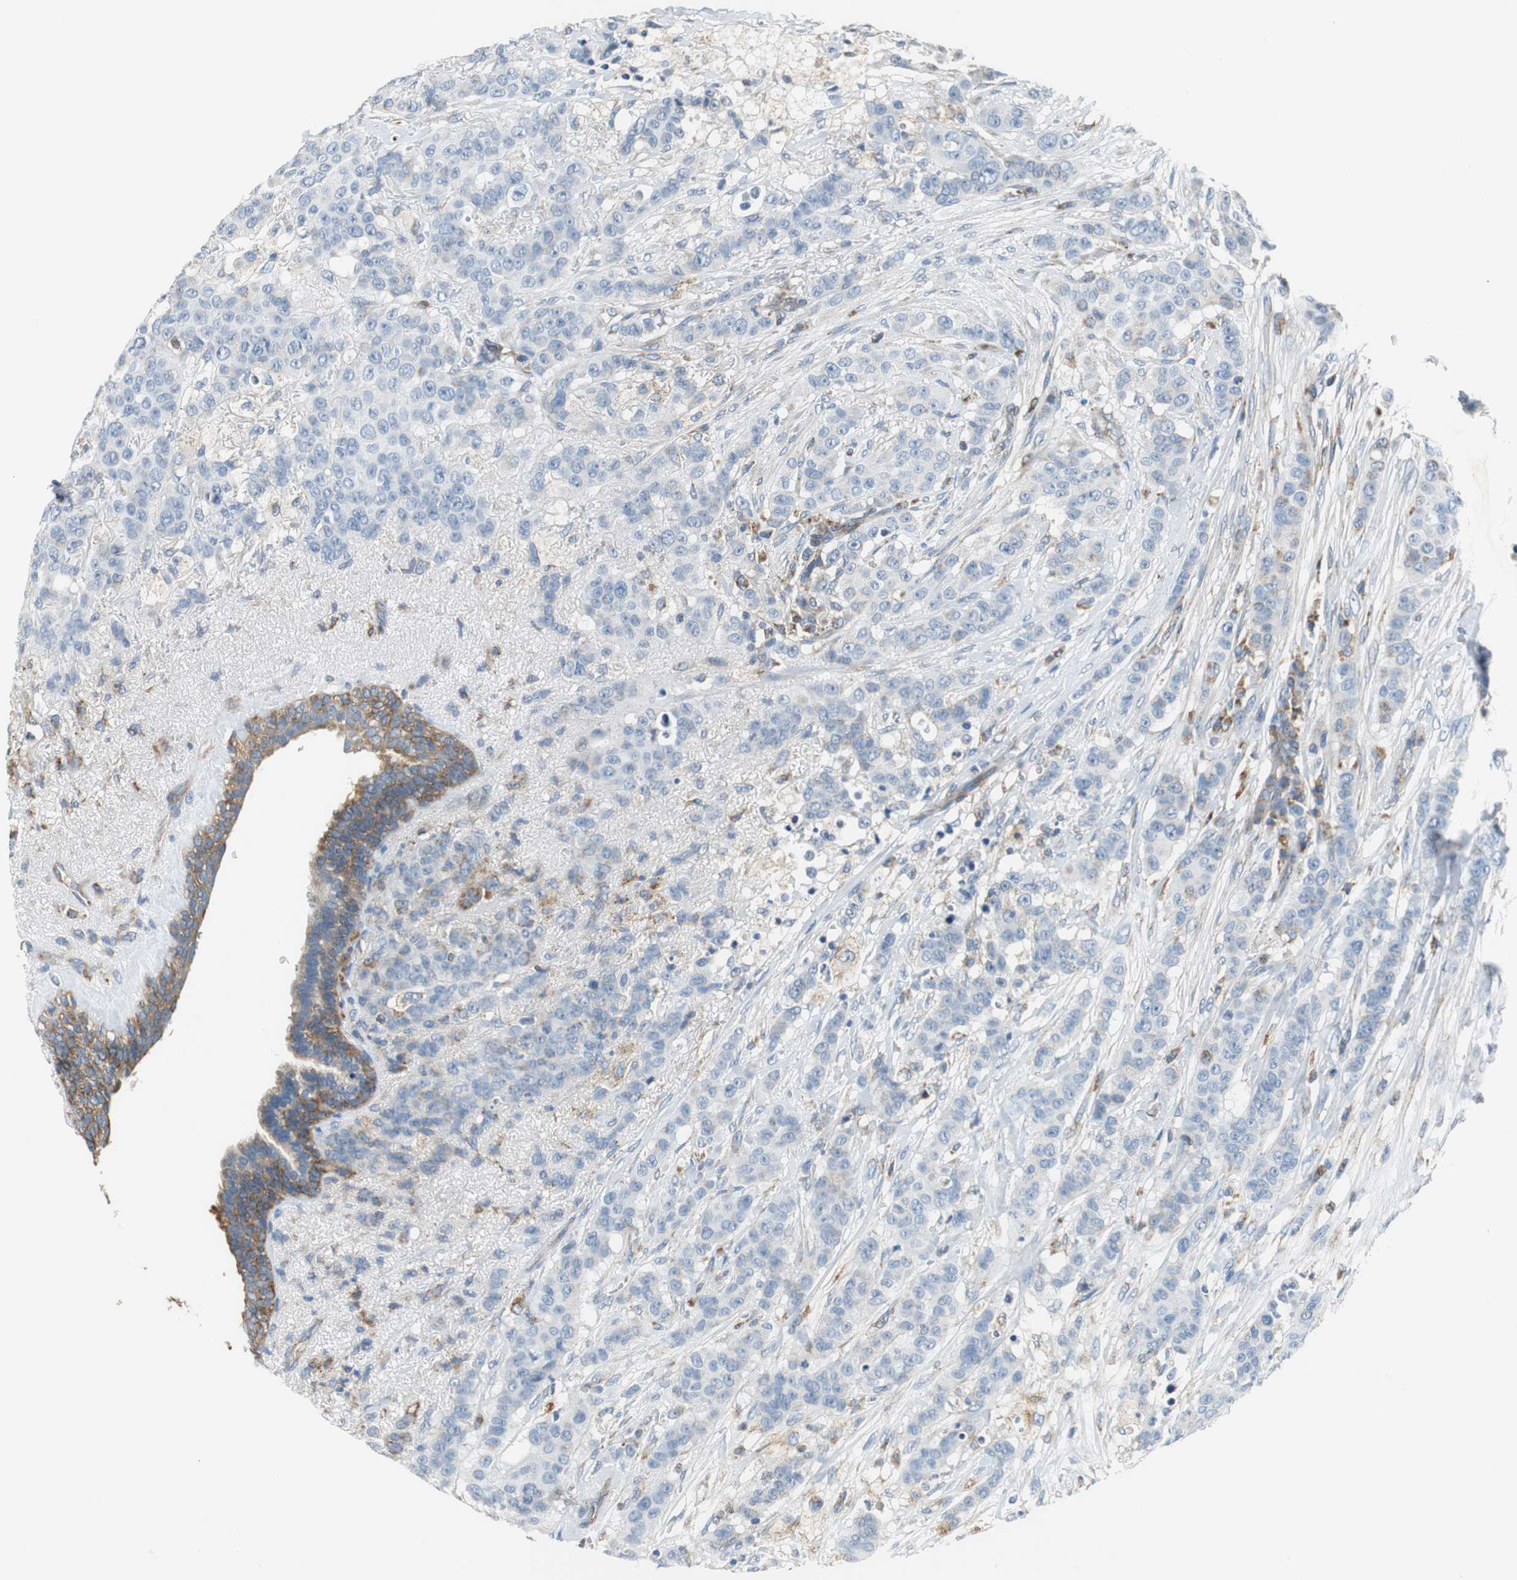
{"staining": {"intensity": "weak", "quantity": "<25%", "location": "cytoplasmic/membranous"}, "tissue": "breast cancer", "cell_type": "Tumor cells", "image_type": "cancer", "snomed": [{"axis": "morphology", "description": "Duct carcinoma"}, {"axis": "topography", "description": "Breast"}], "caption": "A high-resolution micrograph shows immunohistochemistry (IHC) staining of breast infiltrating ductal carcinoma, which shows no significant staining in tumor cells. Brightfield microscopy of immunohistochemistry (IHC) stained with DAB (brown) and hematoxylin (blue), captured at high magnification.", "gene": "GSTK1", "patient": {"sex": "female", "age": 40}}